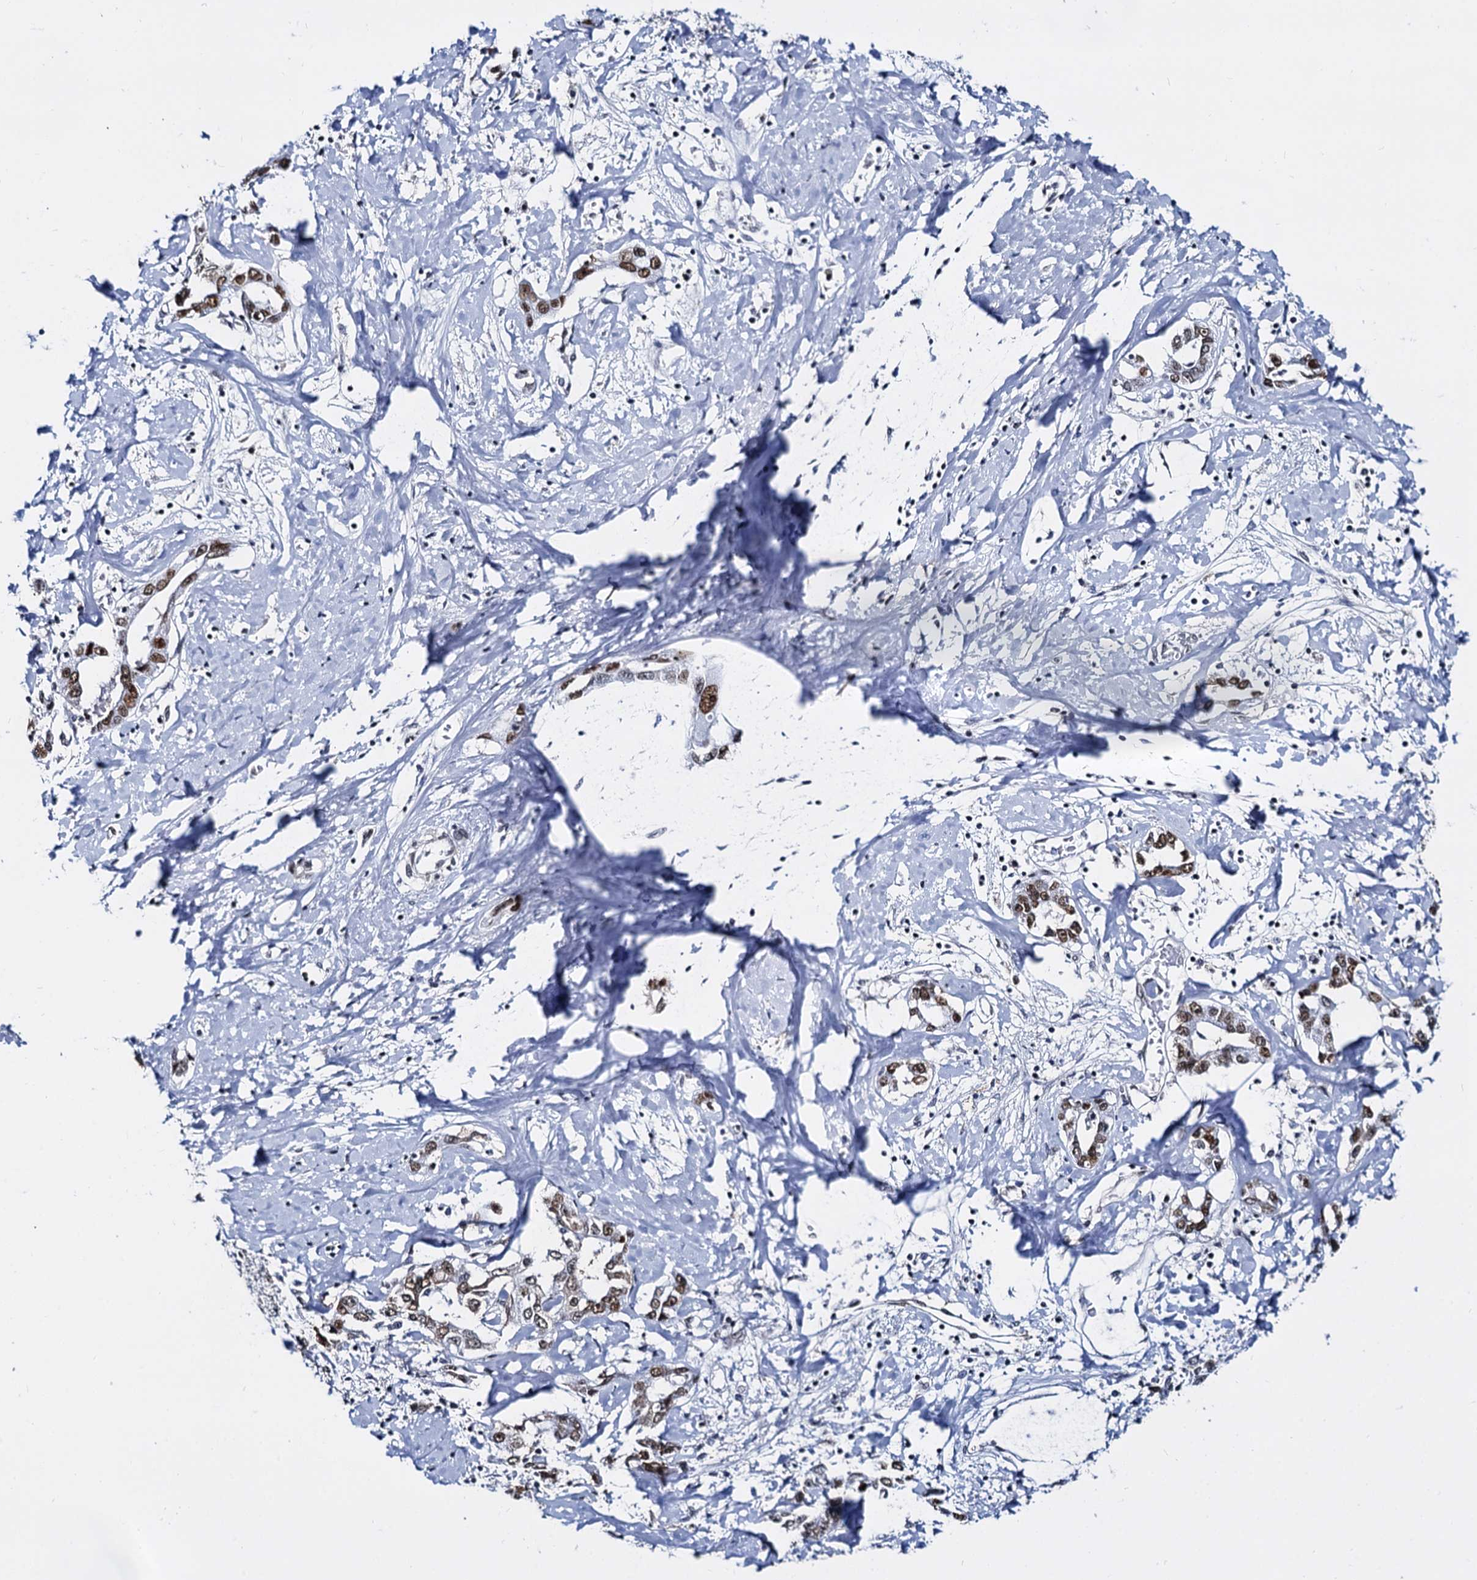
{"staining": {"intensity": "moderate", "quantity": "25%-75%", "location": "nuclear"}, "tissue": "liver cancer", "cell_type": "Tumor cells", "image_type": "cancer", "snomed": [{"axis": "morphology", "description": "Cholangiocarcinoma"}, {"axis": "topography", "description": "Liver"}], "caption": "Immunohistochemical staining of human liver cholangiocarcinoma demonstrates medium levels of moderate nuclear protein expression in about 25%-75% of tumor cells.", "gene": "CMAS", "patient": {"sex": "male", "age": 59}}